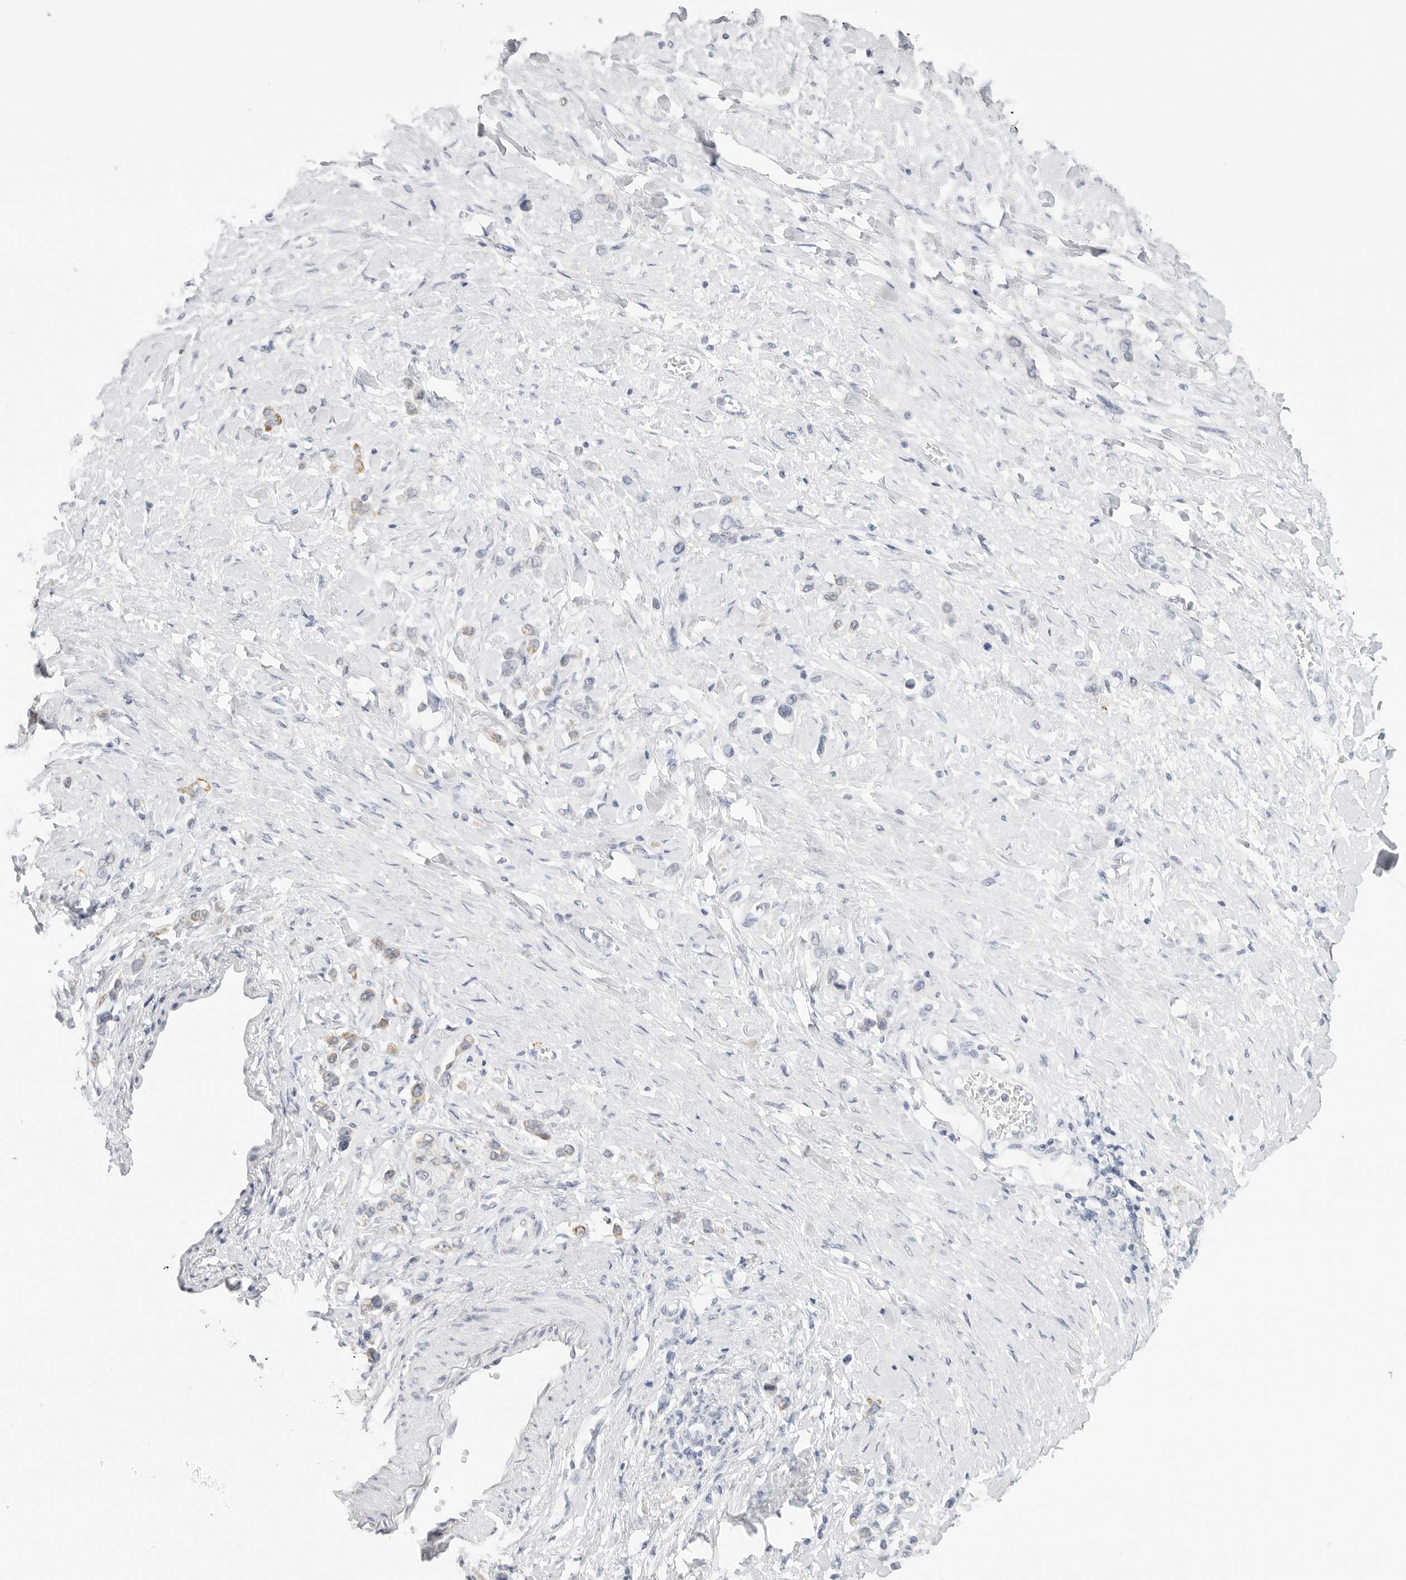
{"staining": {"intensity": "moderate", "quantity": "<25%", "location": "cytoplasmic/membranous"}, "tissue": "stomach cancer", "cell_type": "Tumor cells", "image_type": "cancer", "snomed": [{"axis": "morphology", "description": "Adenocarcinoma, NOS"}, {"axis": "topography", "description": "Stomach"}], "caption": "Immunohistochemical staining of stomach cancer (adenocarcinoma) demonstrates low levels of moderate cytoplasmic/membranous expression in about <25% of tumor cells.", "gene": "HMGCS2", "patient": {"sex": "female", "age": 65}}